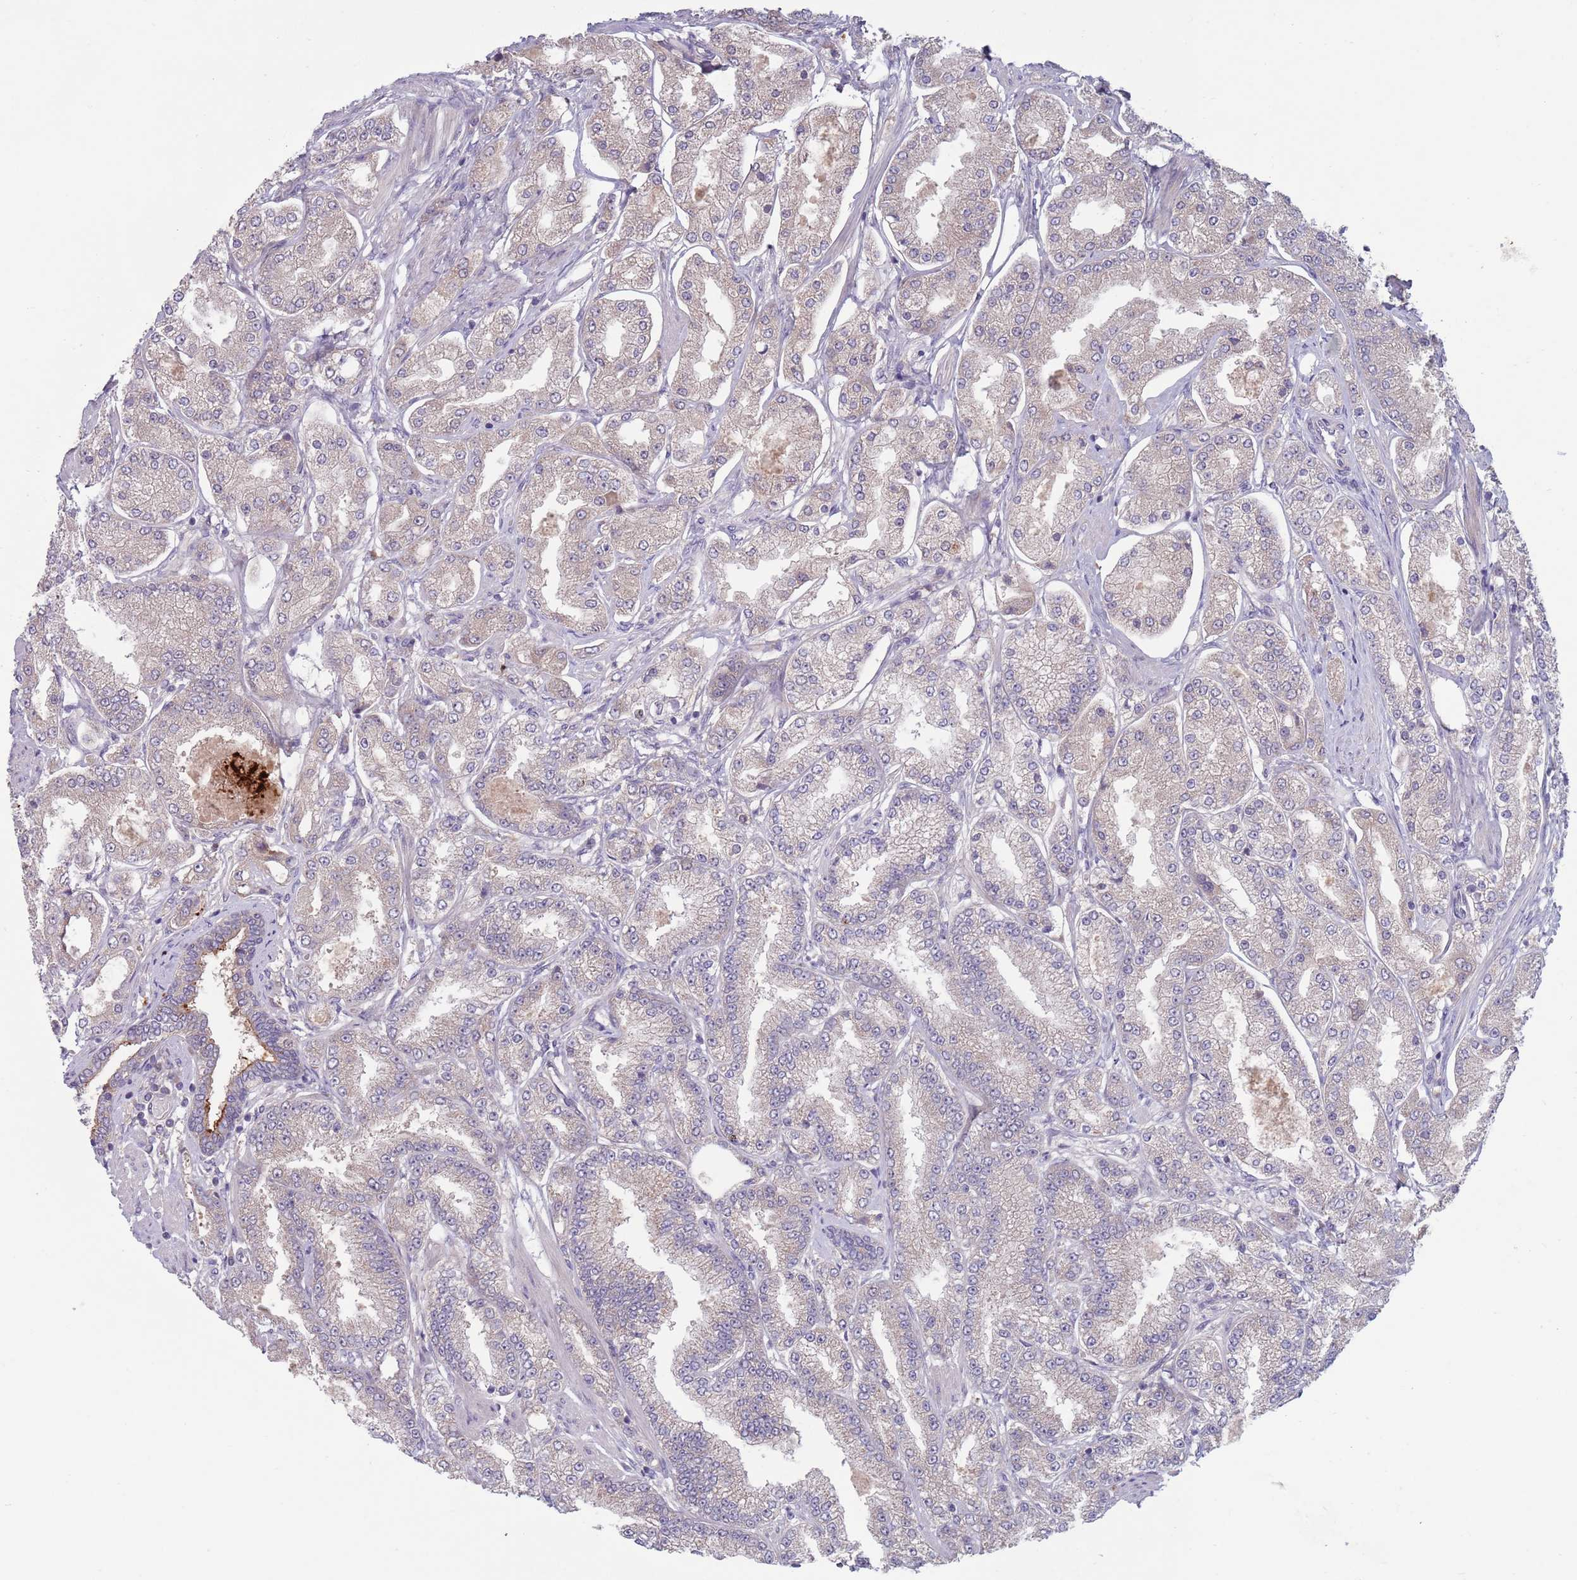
{"staining": {"intensity": "negative", "quantity": "none", "location": "none"}, "tissue": "prostate cancer", "cell_type": "Tumor cells", "image_type": "cancer", "snomed": [{"axis": "morphology", "description": "Adenocarcinoma, High grade"}, {"axis": "topography", "description": "Prostate"}], "caption": "DAB (3,3'-diaminobenzidine) immunohistochemical staining of prostate cancer demonstrates no significant expression in tumor cells.", "gene": "TYW1", "patient": {"sex": "male", "age": 69}}